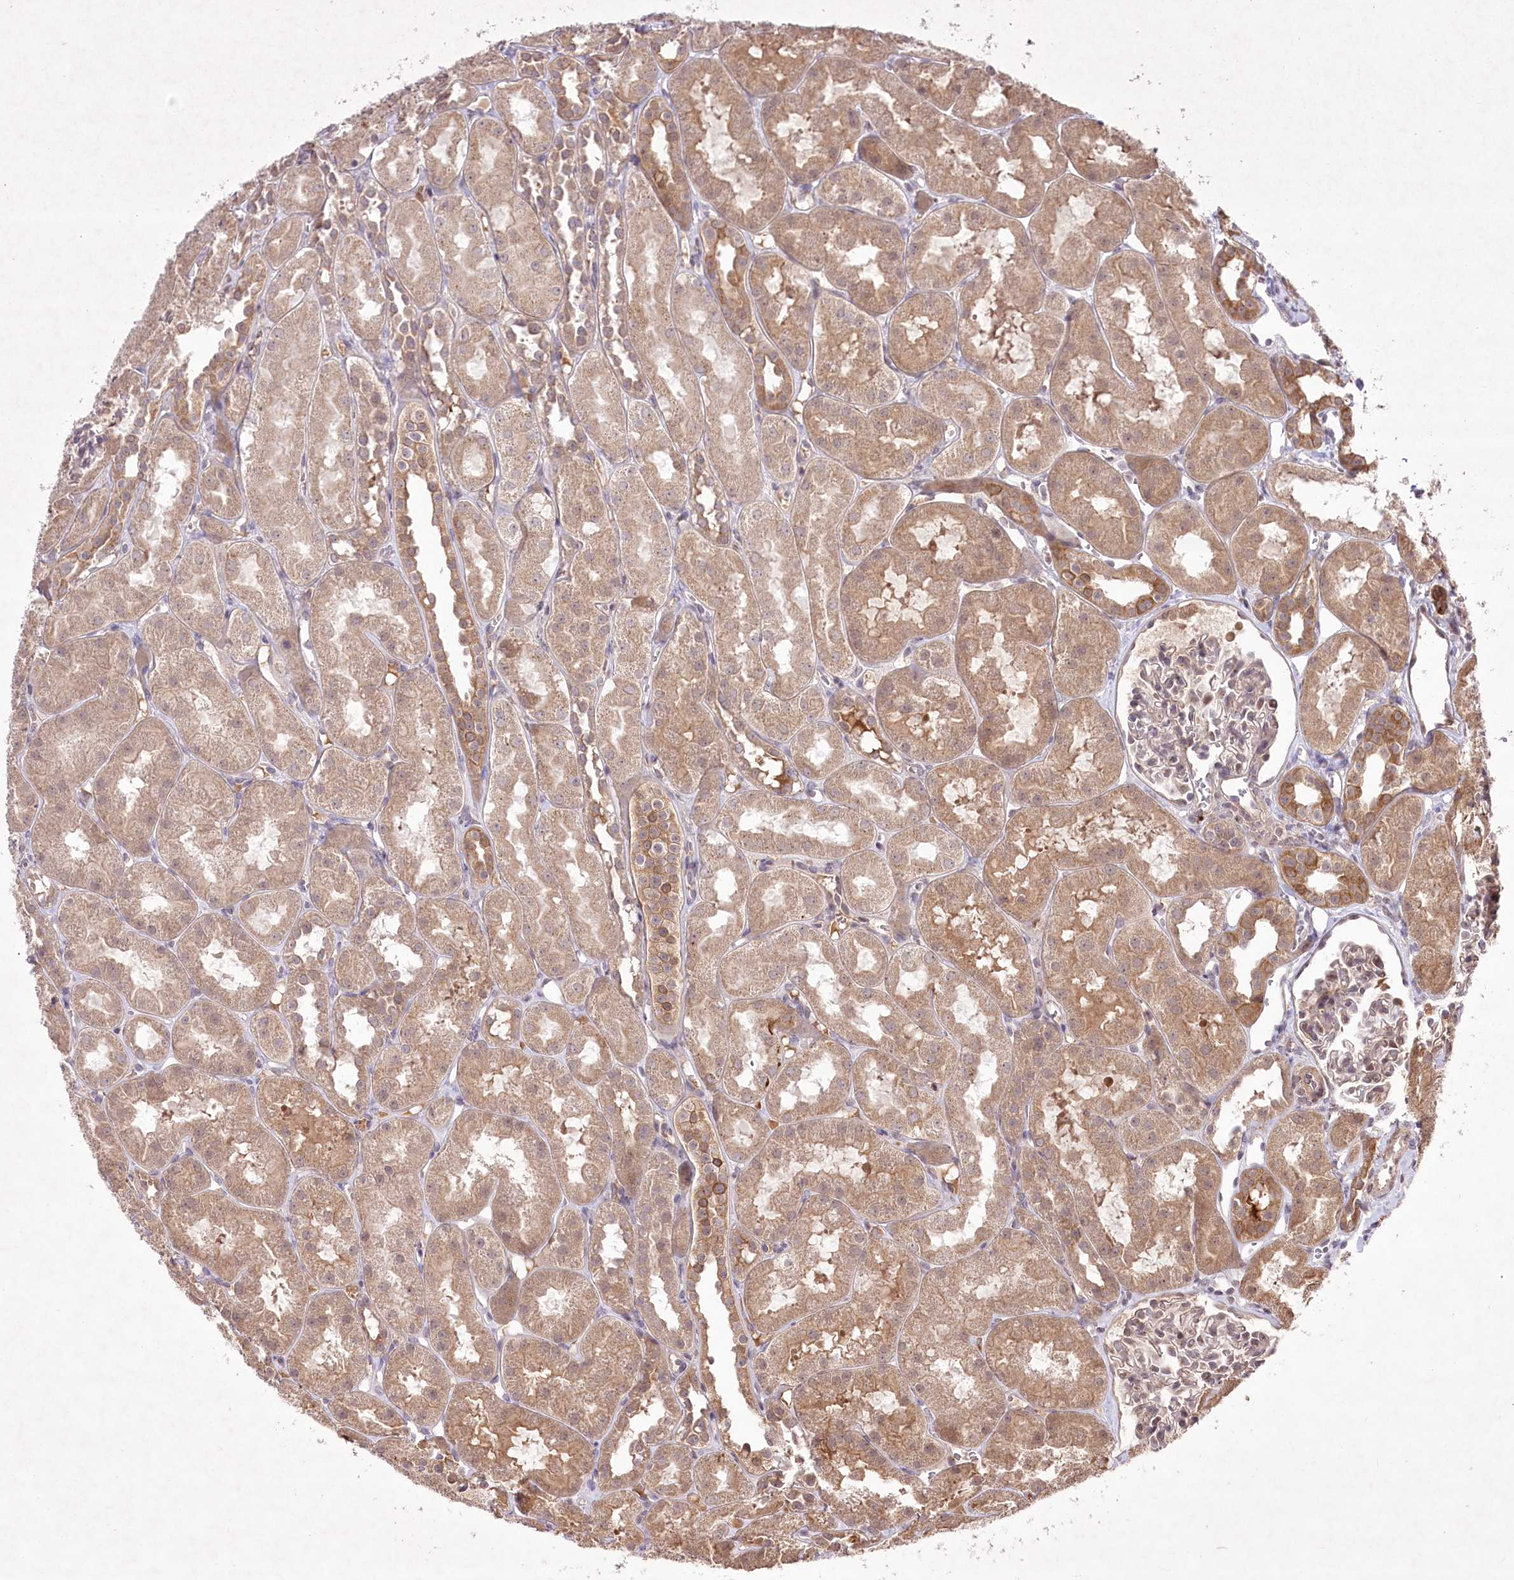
{"staining": {"intensity": "weak", "quantity": "25%-75%", "location": "cytoplasmic/membranous,nuclear"}, "tissue": "kidney", "cell_type": "Cells in glomeruli", "image_type": "normal", "snomed": [{"axis": "morphology", "description": "Normal tissue, NOS"}, {"axis": "topography", "description": "Kidney"}, {"axis": "topography", "description": "Urinary bladder"}], "caption": "About 25%-75% of cells in glomeruli in normal human kidney reveal weak cytoplasmic/membranous,nuclear protein staining as visualized by brown immunohistochemical staining.", "gene": "HELT", "patient": {"sex": "male", "age": 16}}